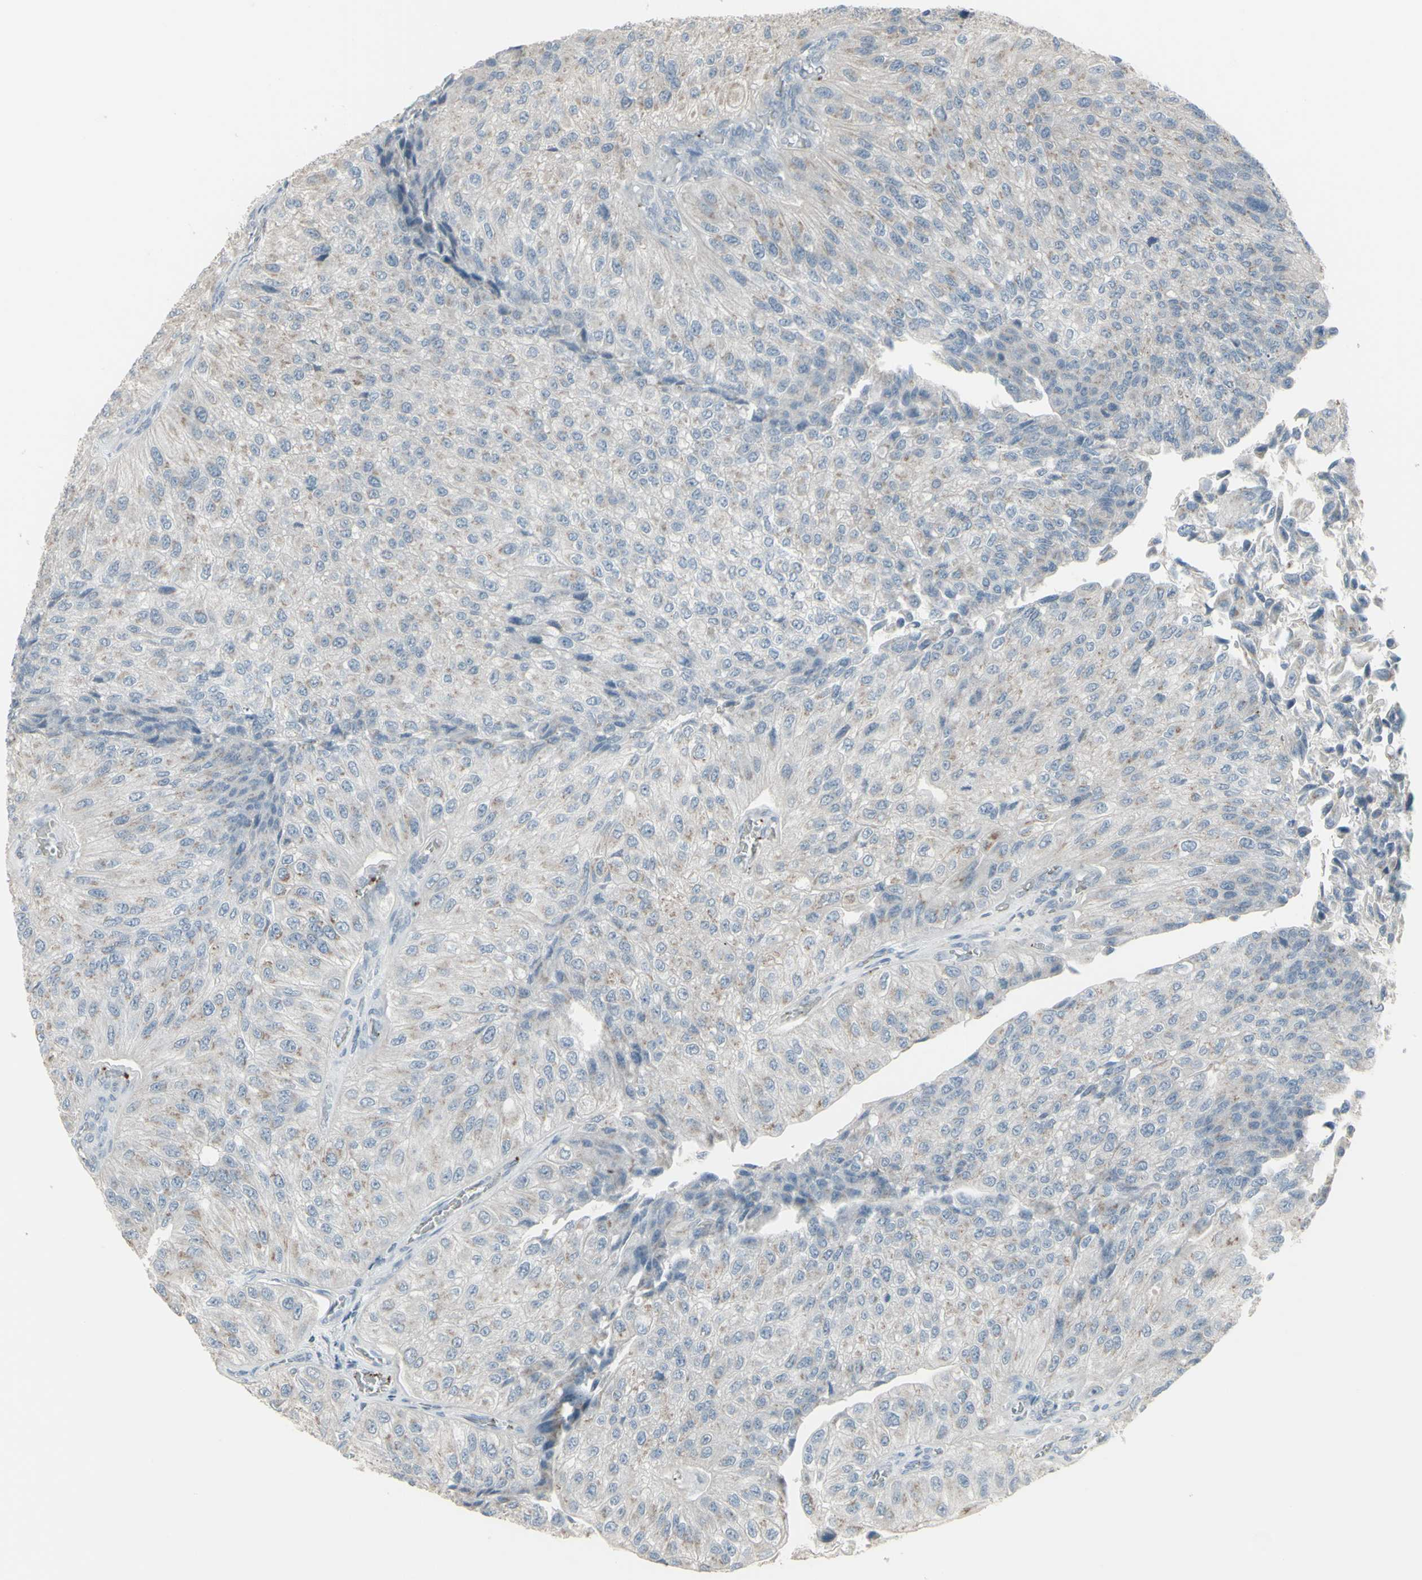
{"staining": {"intensity": "weak", "quantity": "<25%", "location": "cytoplasmic/membranous"}, "tissue": "urothelial cancer", "cell_type": "Tumor cells", "image_type": "cancer", "snomed": [{"axis": "morphology", "description": "Urothelial carcinoma, High grade"}, {"axis": "topography", "description": "Kidney"}, {"axis": "topography", "description": "Urinary bladder"}], "caption": "Histopathology image shows no protein expression in tumor cells of urothelial cancer tissue. (Brightfield microscopy of DAB (3,3'-diaminobenzidine) IHC at high magnification).", "gene": "CD79B", "patient": {"sex": "male", "age": 77}}